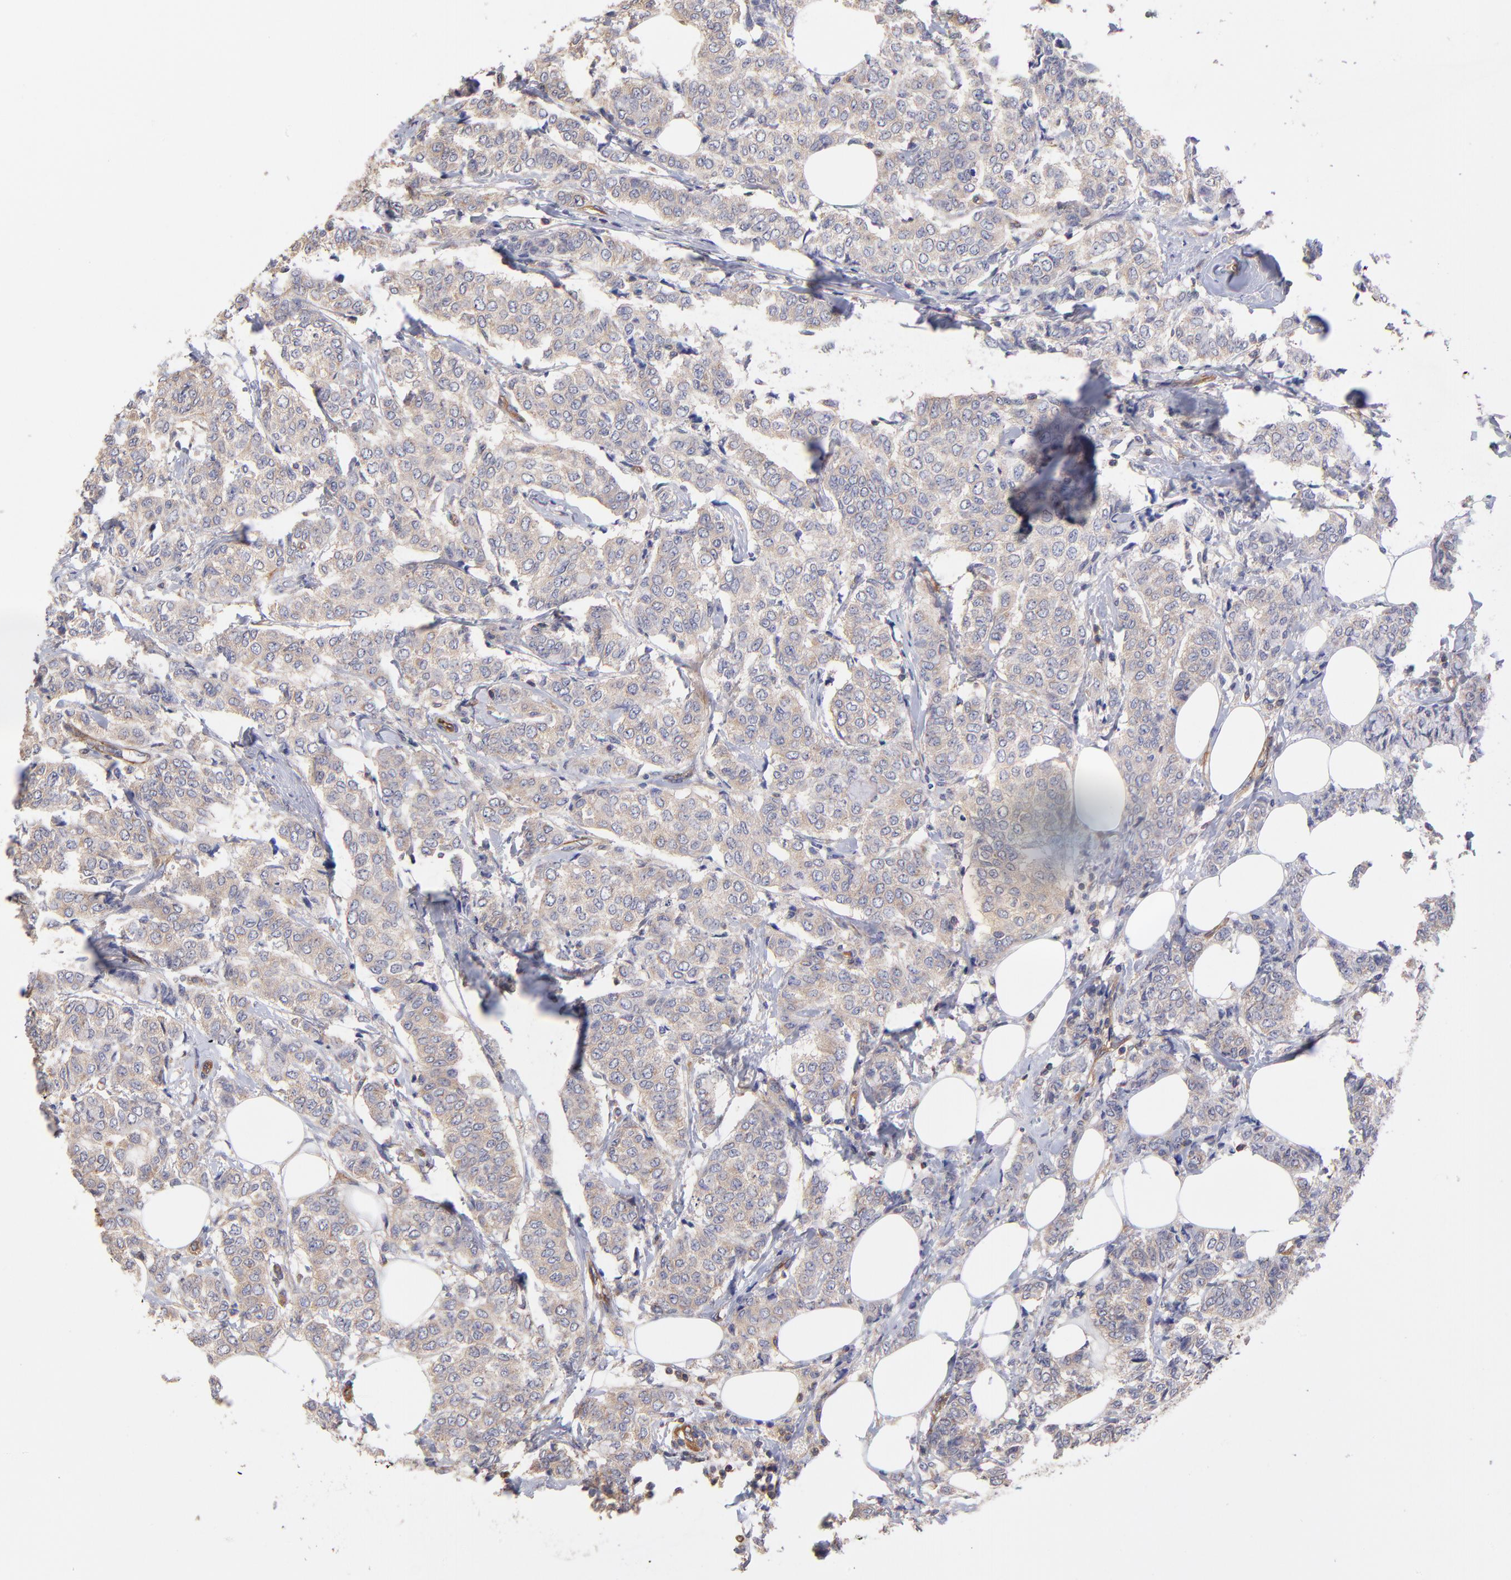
{"staining": {"intensity": "weak", "quantity": "25%-75%", "location": "cytoplasmic/membranous"}, "tissue": "breast cancer", "cell_type": "Tumor cells", "image_type": "cancer", "snomed": [{"axis": "morphology", "description": "Lobular carcinoma"}, {"axis": "topography", "description": "Breast"}], "caption": "Breast cancer stained with immunohistochemistry (IHC) shows weak cytoplasmic/membranous expression in about 25%-75% of tumor cells.", "gene": "ASB7", "patient": {"sex": "female", "age": 60}}